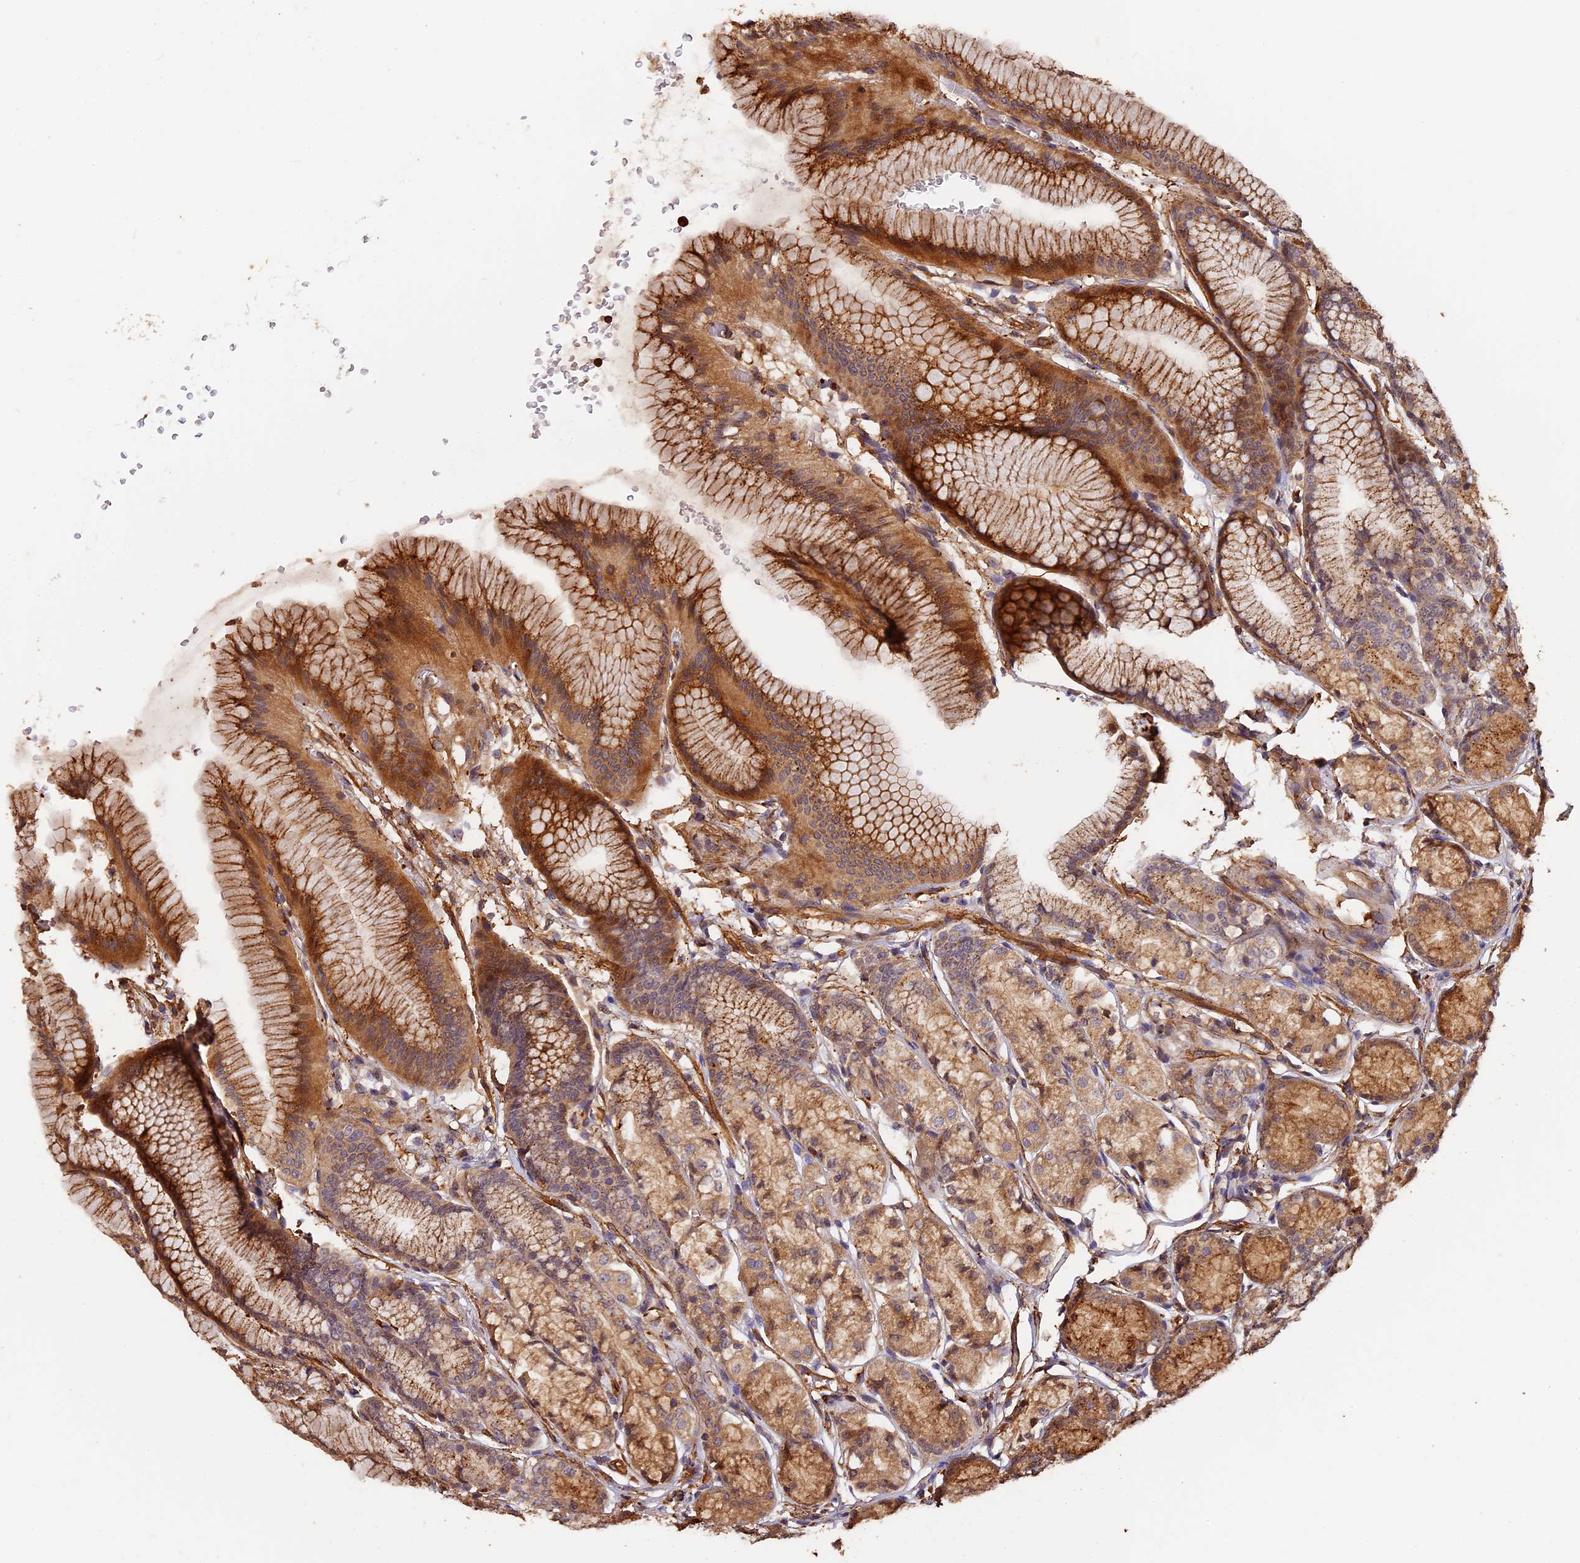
{"staining": {"intensity": "moderate", "quantity": ">75%", "location": "cytoplasmic/membranous,nuclear"}, "tissue": "stomach", "cell_type": "Glandular cells", "image_type": "normal", "snomed": [{"axis": "morphology", "description": "Normal tissue, NOS"}, {"axis": "morphology", "description": "Adenocarcinoma, NOS"}, {"axis": "morphology", "description": "Adenocarcinoma, High grade"}, {"axis": "topography", "description": "Stomach, upper"}, {"axis": "topography", "description": "Stomach"}], "caption": "Immunohistochemical staining of unremarkable human stomach displays >75% levels of moderate cytoplasmic/membranous,nuclear protein positivity in about >75% of glandular cells. The protein of interest is stained brown, and the nuclei are stained in blue (DAB IHC with brightfield microscopy, high magnification).", "gene": "MMP15", "patient": {"sex": "female", "age": 65}}